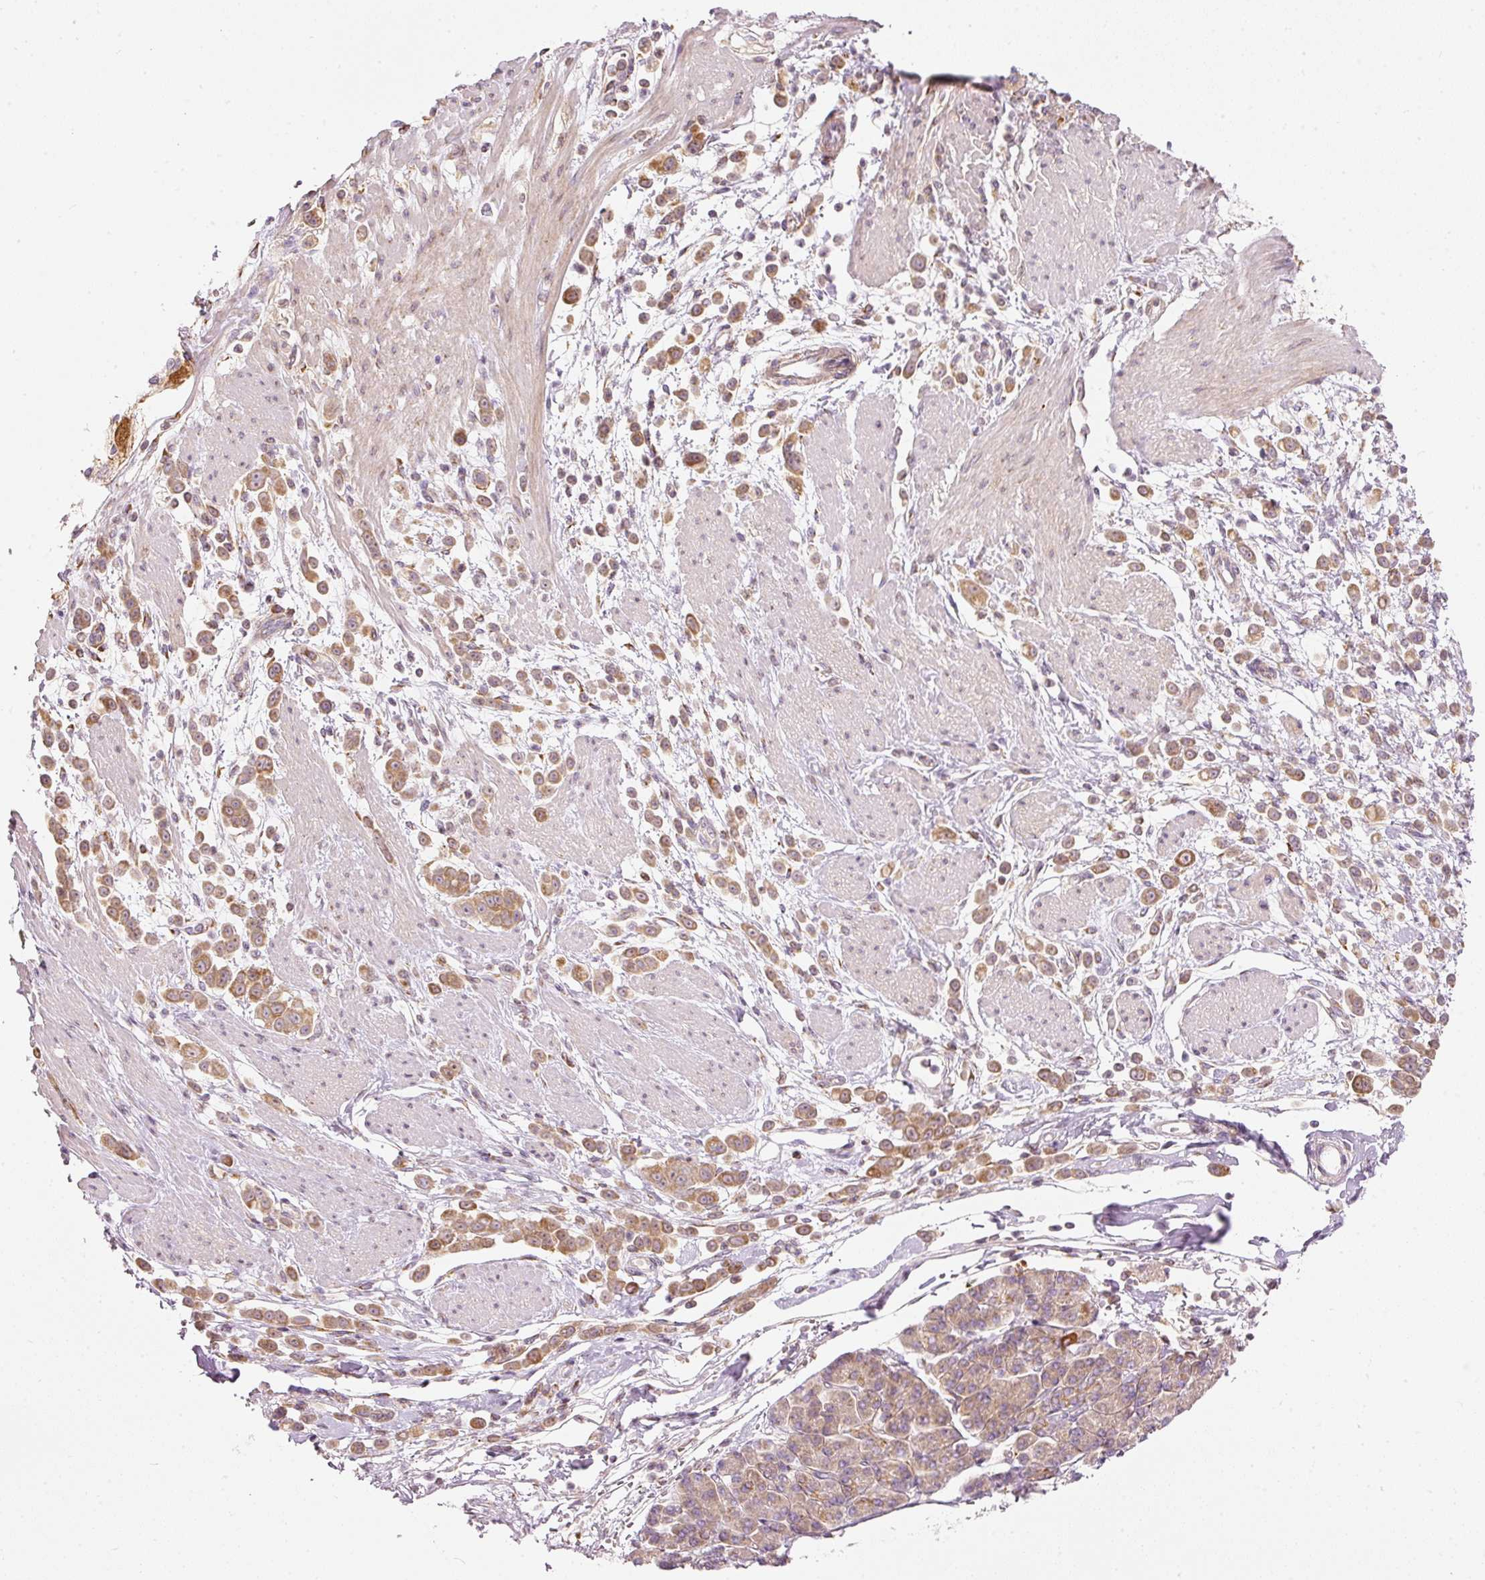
{"staining": {"intensity": "moderate", "quantity": ">75%", "location": "cytoplasmic/membranous"}, "tissue": "pancreatic cancer", "cell_type": "Tumor cells", "image_type": "cancer", "snomed": [{"axis": "morphology", "description": "Normal tissue, NOS"}, {"axis": "morphology", "description": "Adenocarcinoma, NOS"}, {"axis": "topography", "description": "Pancreas"}], "caption": "Adenocarcinoma (pancreatic) tissue displays moderate cytoplasmic/membranous expression in about >75% of tumor cells, visualized by immunohistochemistry.", "gene": "SNAPC5", "patient": {"sex": "female", "age": 64}}